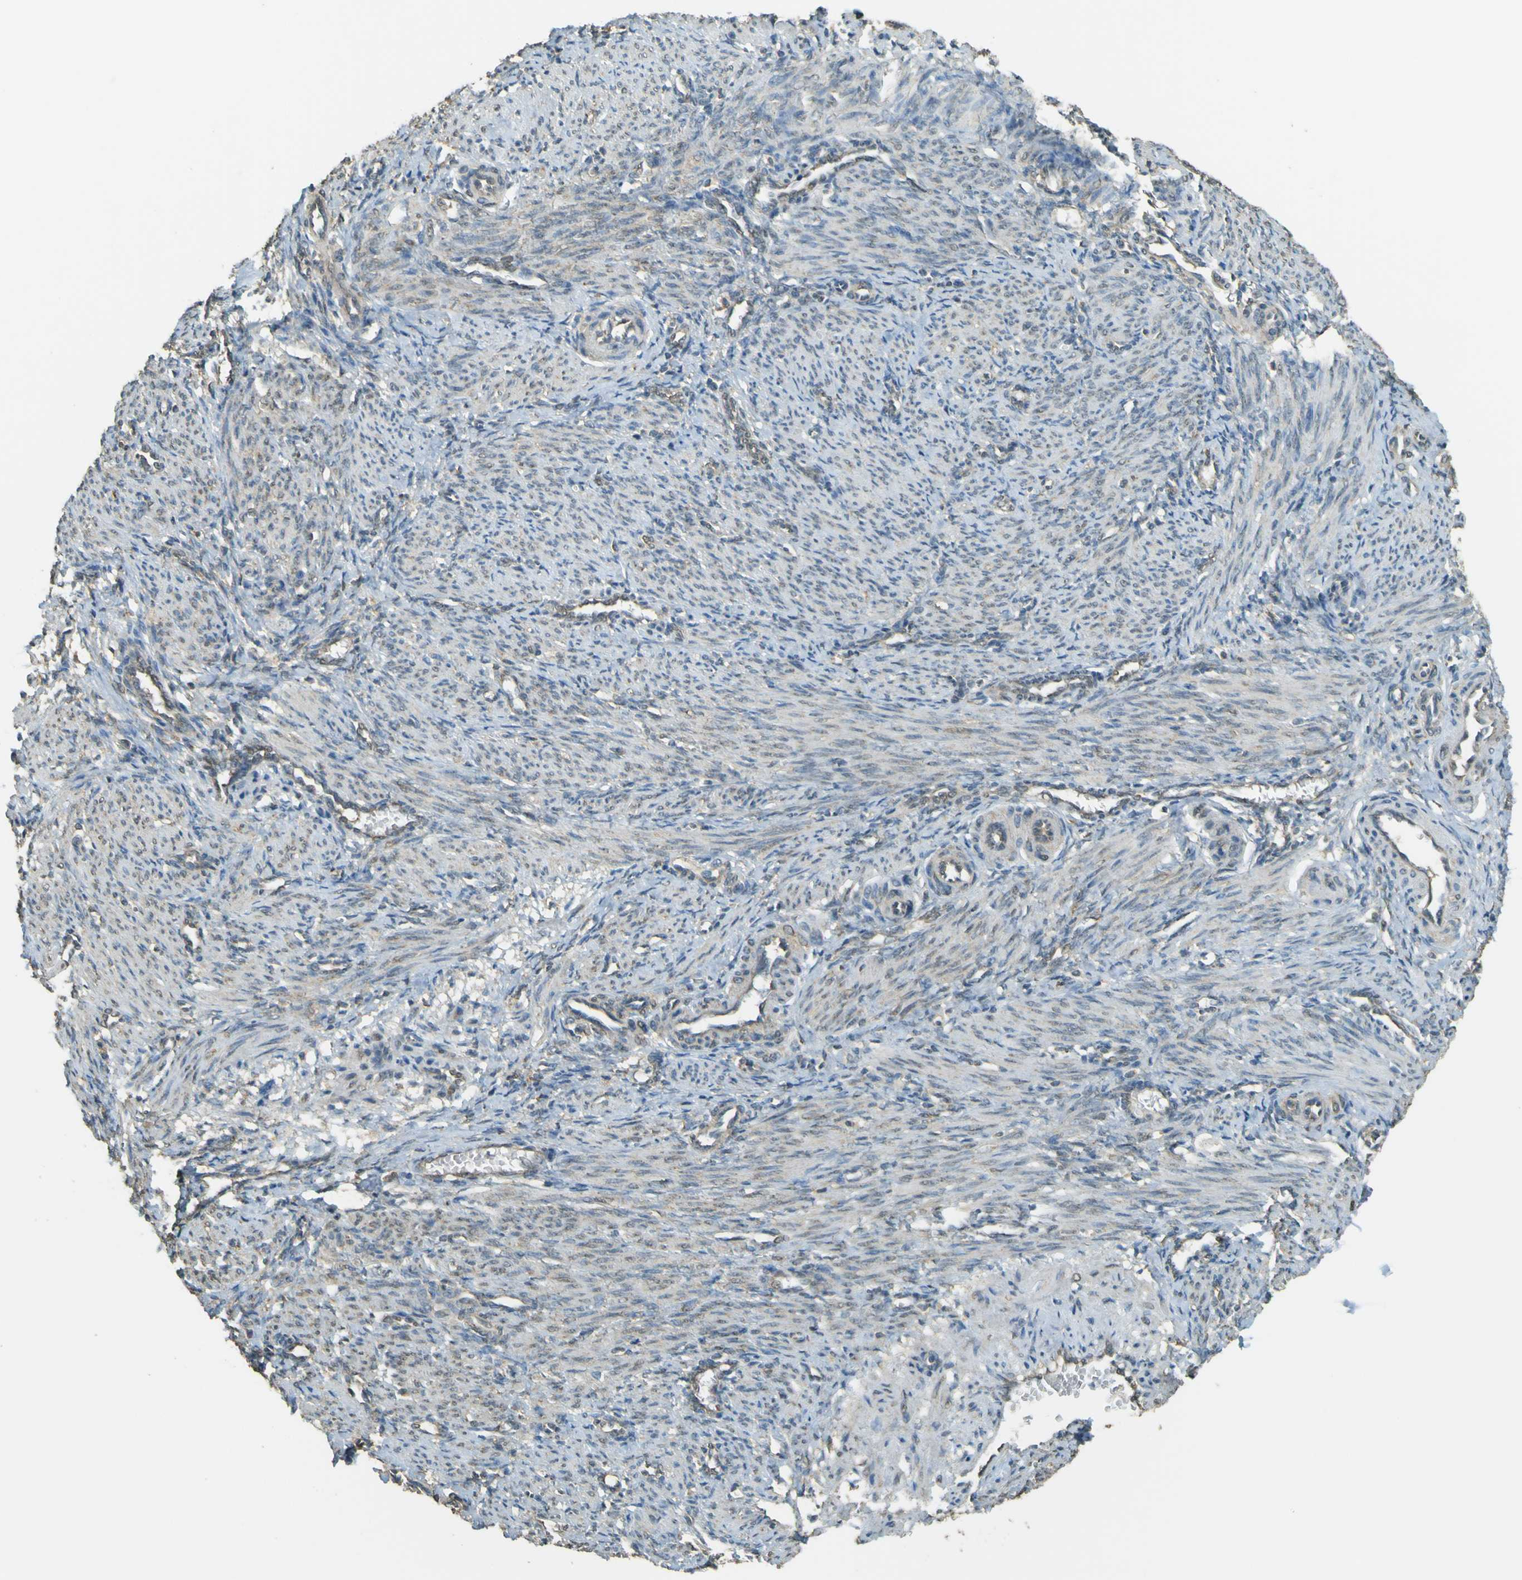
{"staining": {"intensity": "weak", "quantity": ">75%", "location": "cytoplasmic/membranous"}, "tissue": "smooth muscle", "cell_type": "Smooth muscle cells", "image_type": "normal", "snomed": [{"axis": "morphology", "description": "Normal tissue, NOS"}, {"axis": "topography", "description": "Endometrium"}], "caption": "Protein staining exhibits weak cytoplasmic/membranous expression in about >75% of smooth muscle cells in benign smooth muscle.", "gene": "GOLGA1", "patient": {"sex": "female", "age": 33}}